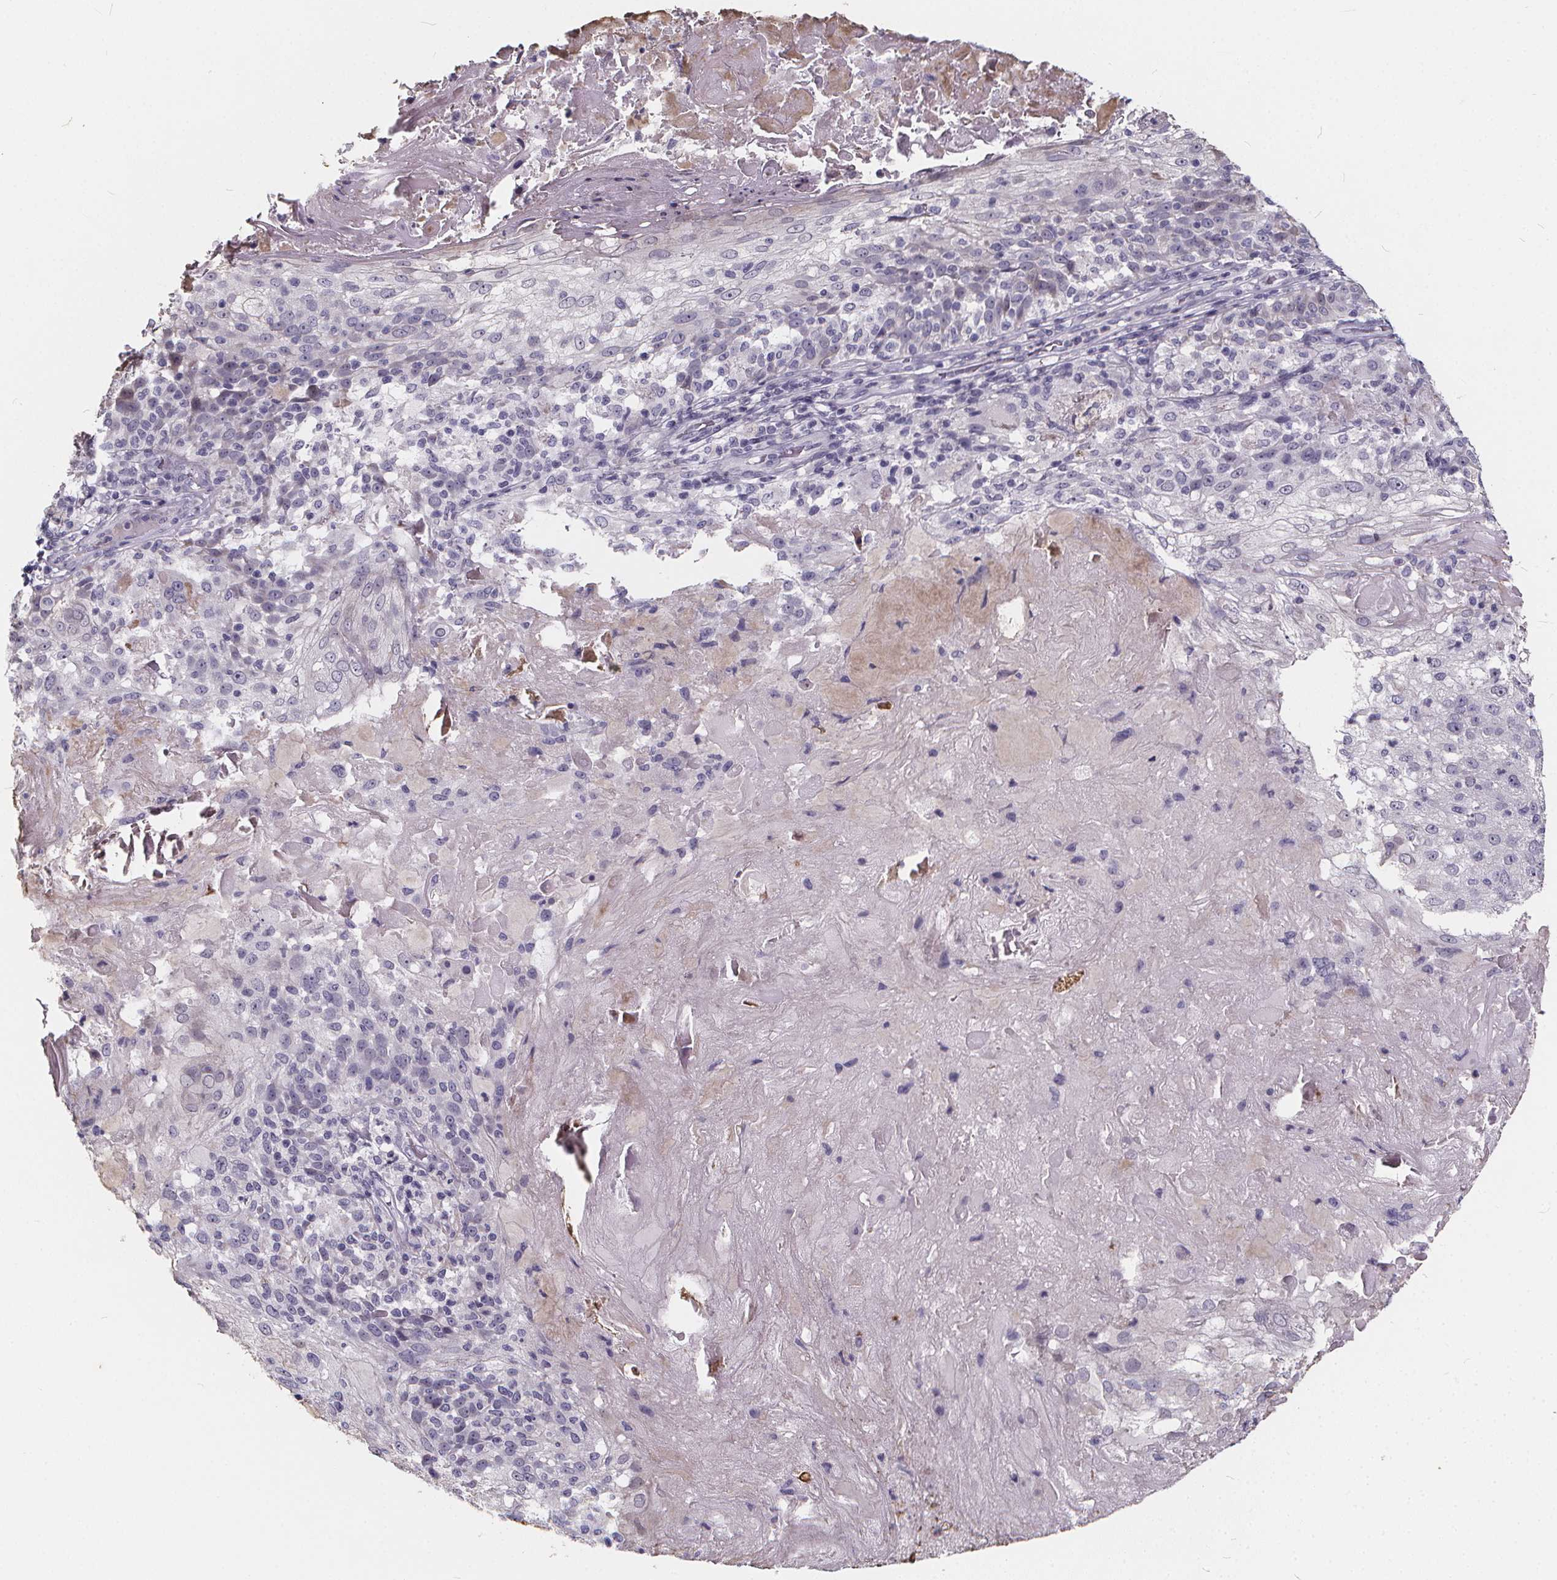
{"staining": {"intensity": "negative", "quantity": "none", "location": "none"}, "tissue": "skin cancer", "cell_type": "Tumor cells", "image_type": "cancer", "snomed": [{"axis": "morphology", "description": "Normal tissue, NOS"}, {"axis": "morphology", "description": "Squamous cell carcinoma, NOS"}, {"axis": "topography", "description": "Skin"}], "caption": "Immunohistochemistry of human skin cancer (squamous cell carcinoma) displays no expression in tumor cells.", "gene": "SPEF2", "patient": {"sex": "female", "age": 83}}